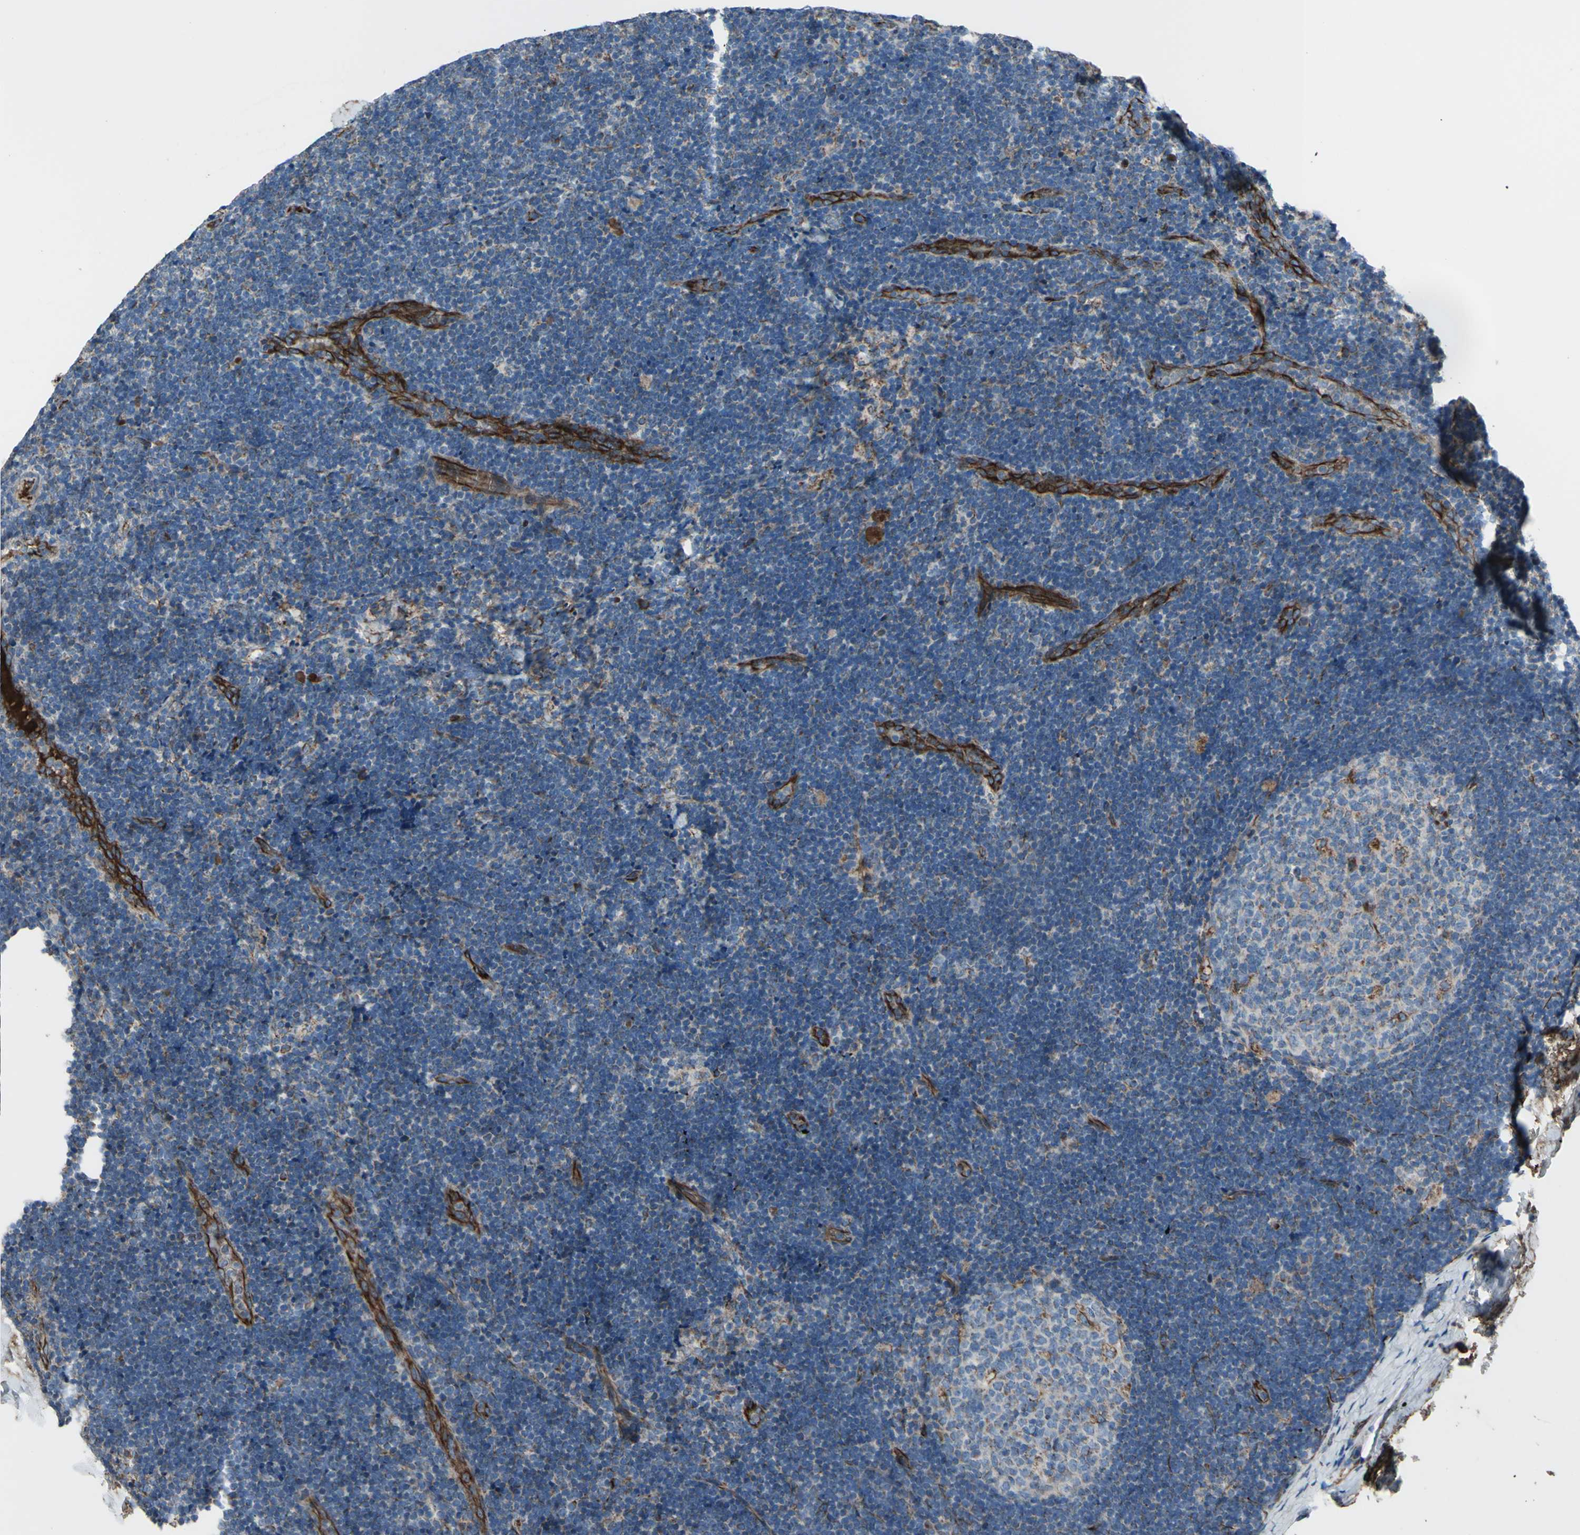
{"staining": {"intensity": "weak", "quantity": "25%-75%", "location": "cytoplasmic/membranous"}, "tissue": "lymph node", "cell_type": "Germinal center cells", "image_type": "normal", "snomed": [{"axis": "morphology", "description": "Normal tissue, NOS"}, {"axis": "topography", "description": "Lymph node"}], "caption": "The image demonstrates a brown stain indicating the presence of a protein in the cytoplasmic/membranous of germinal center cells in lymph node. Using DAB (3,3'-diaminobenzidine) (brown) and hematoxylin (blue) stains, captured at high magnification using brightfield microscopy.", "gene": "EMC7", "patient": {"sex": "female", "age": 14}}